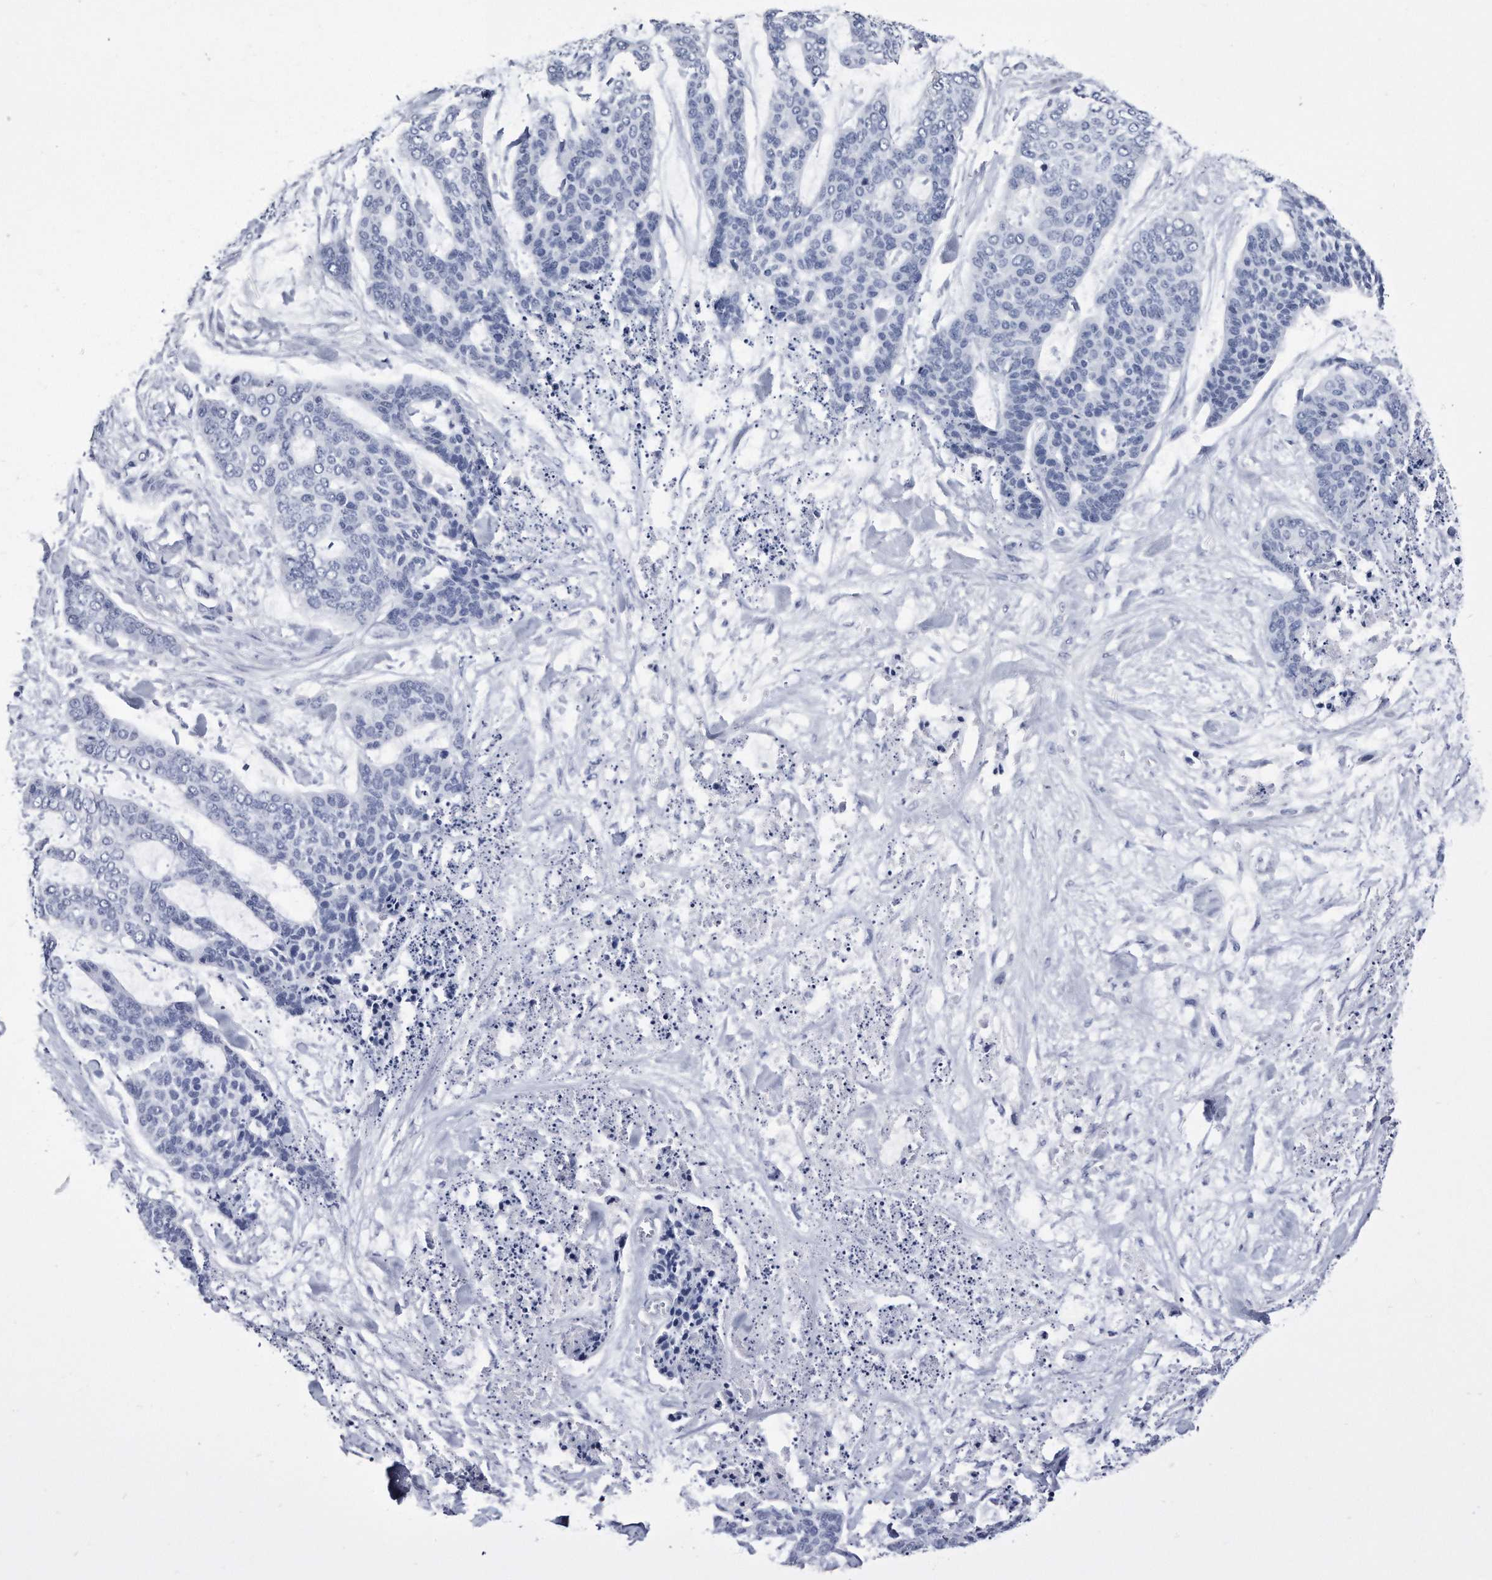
{"staining": {"intensity": "negative", "quantity": "none", "location": "none"}, "tissue": "skin cancer", "cell_type": "Tumor cells", "image_type": "cancer", "snomed": [{"axis": "morphology", "description": "Basal cell carcinoma"}, {"axis": "topography", "description": "Skin"}], "caption": "Immunohistochemistry (IHC) photomicrograph of neoplastic tissue: skin cancer stained with DAB demonstrates no significant protein positivity in tumor cells.", "gene": "KCTD8", "patient": {"sex": "female", "age": 64}}